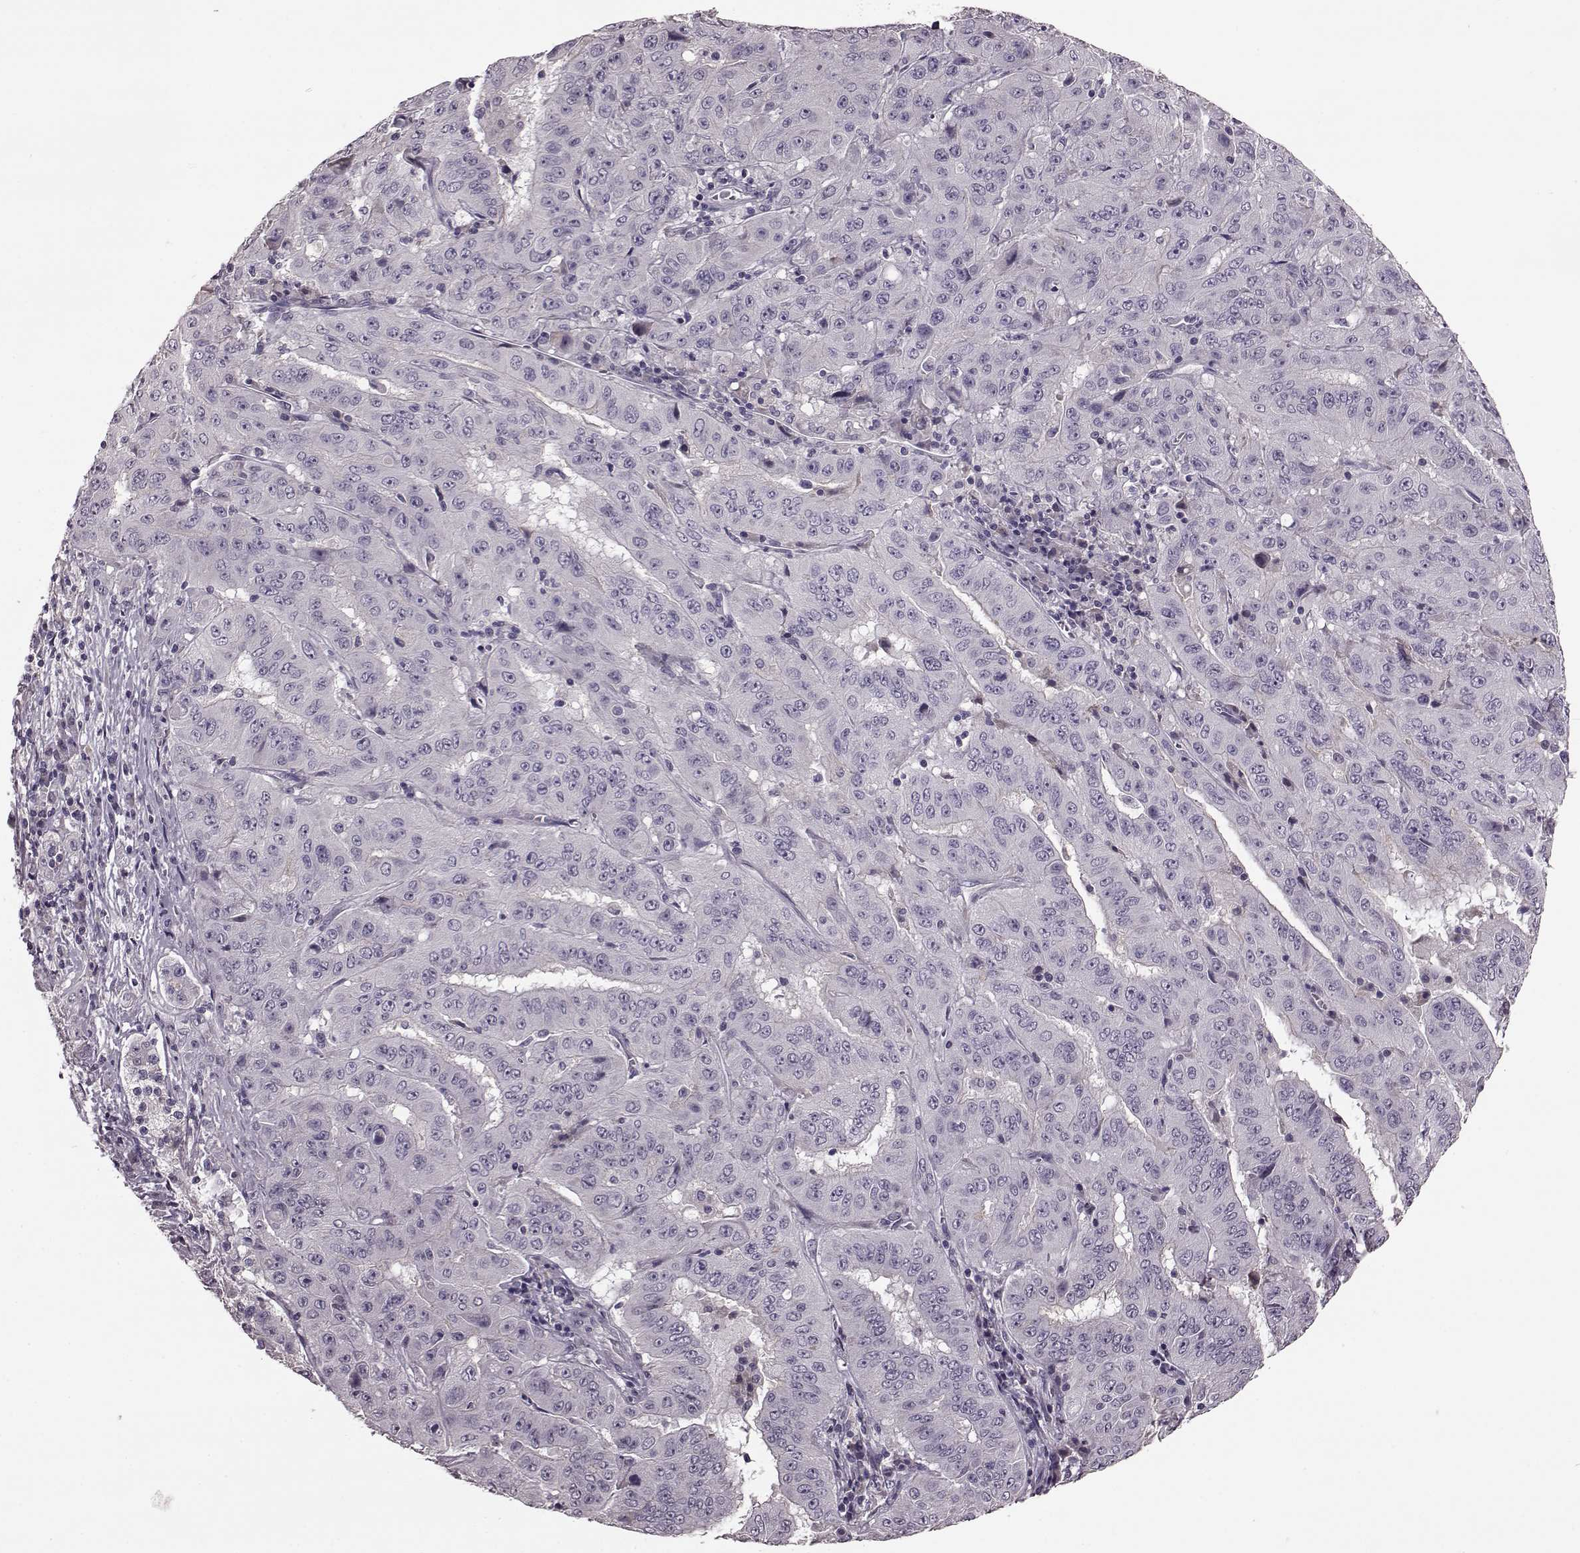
{"staining": {"intensity": "negative", "quantity": "none", "location": "none"}, "tissue": "pancreatic cancer", "cell_type": "Tumor cells", "image_type": "cancer", "snomed": [{"axis": "morphology", "description": "Adenocarcinoma, NOS"}, {"axis": "topography", "description": "Pancreas"}], "caption": "Immunohistochemistry (IHC) image of neoplastic tissue: human adenocarcinoma (pancreatic) stained with DAB exhibits no significant protein staining in tumor cells. Brightfield microscopy of IHC stained with DAB (brown) and hematoxylin (blue), captured at high magnification.", "gene": "SLC52A3", "patient": {"sex": "male", "age": 63}}